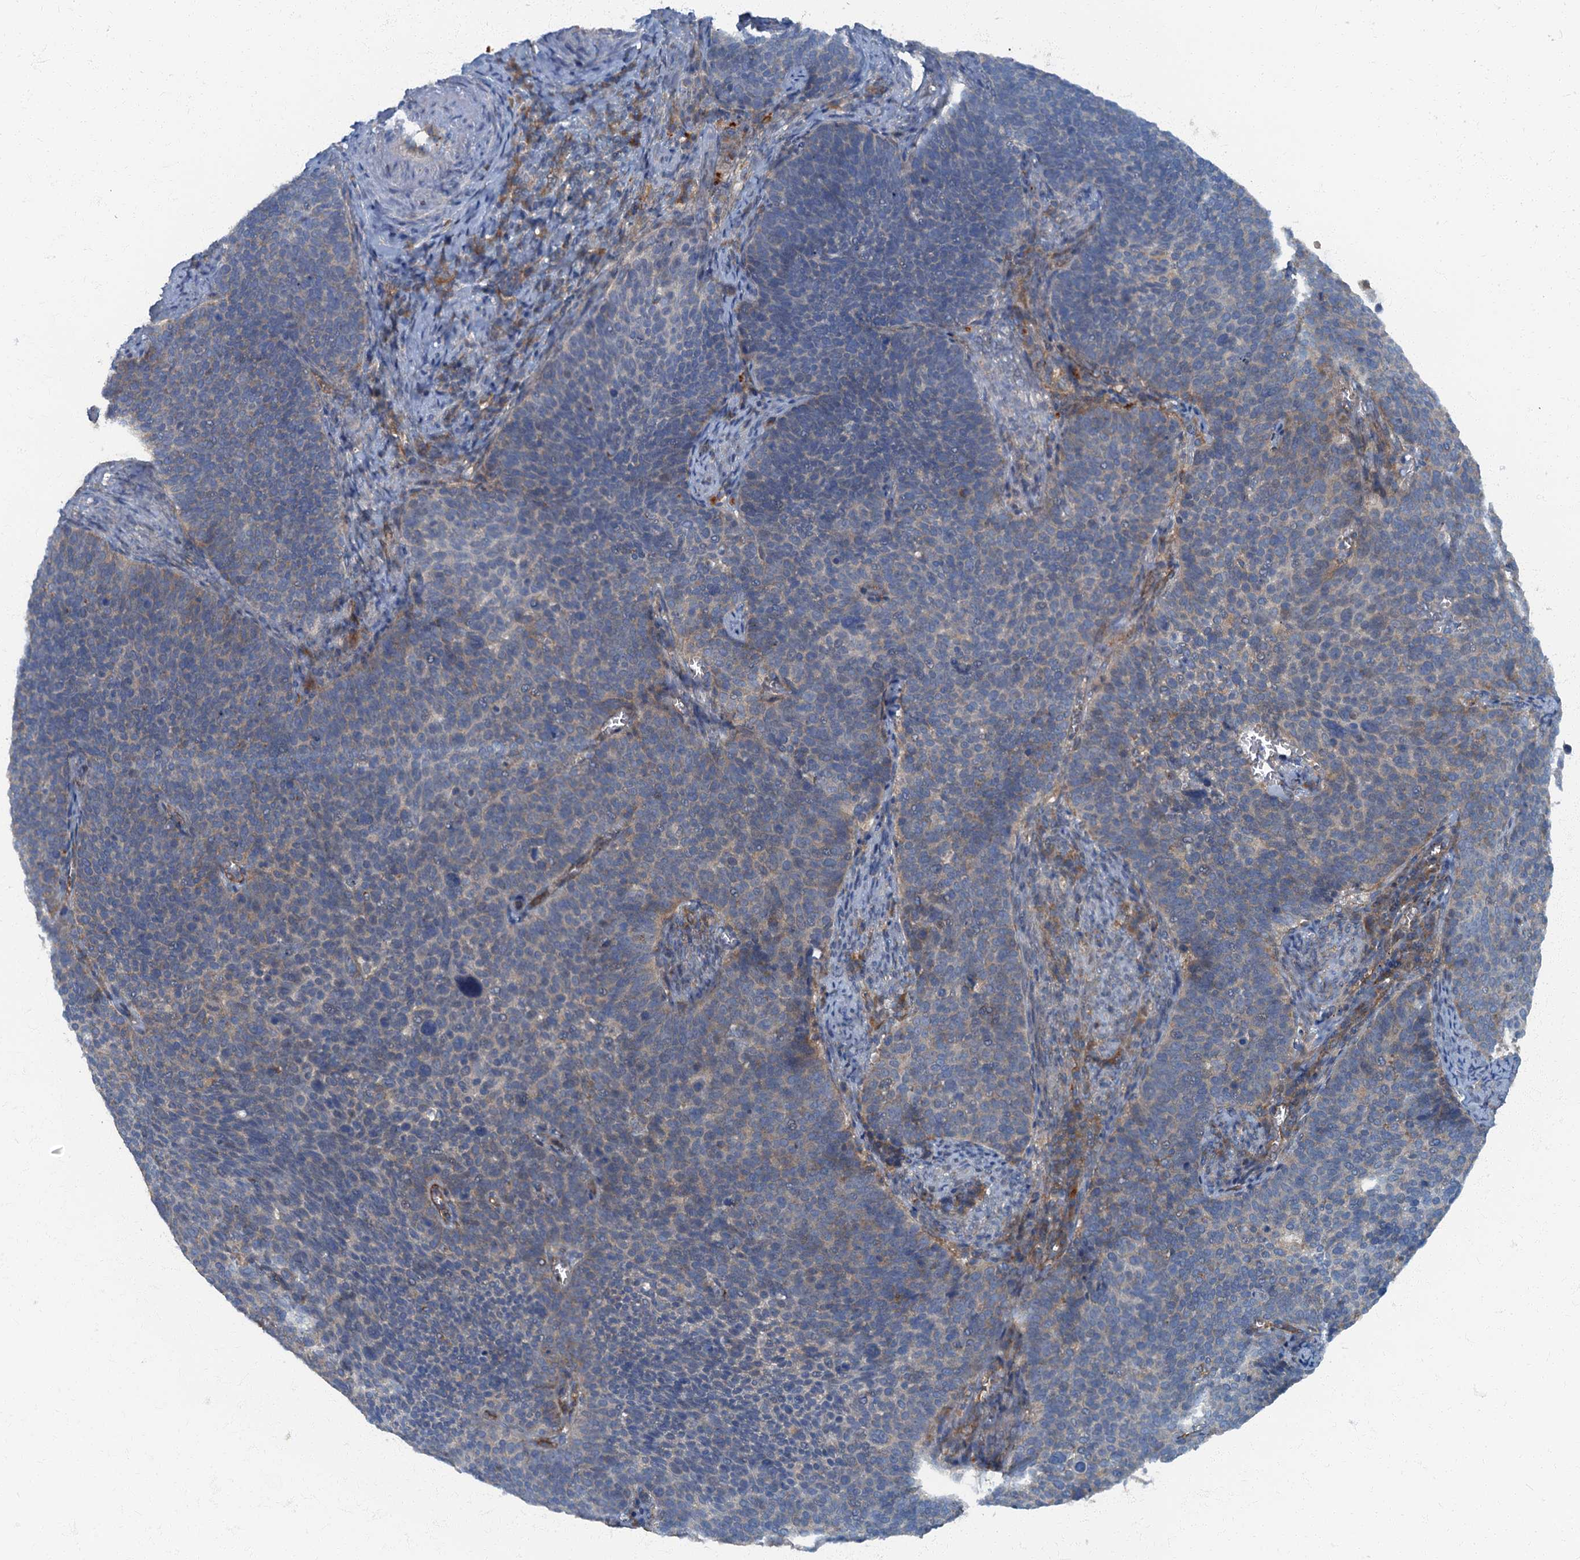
{"staining": {"intensity": "negative", "quantity": "none", "location": "none"}, "tissue": "cervical cancer", "cell_type": "Tumor cells", "image_type": "cancer", "snomed": [{"axis": "morphology", "description": "Normal tissue, NOS"}, {"axis": "morphology", "description": "Squamous cell carcinoma, NOS"}, {"axis": "topography", "description": "Cervix"}], "caption": "Immunohistochemistry histopathology image of squamous cell carcinoma (cervical) stained for a protein (brown), which reveals no expression in tumor cells. Nuclei are stained in blue.", "gene": "ARL11", "patient": {"sex": "female", "age": 39}}